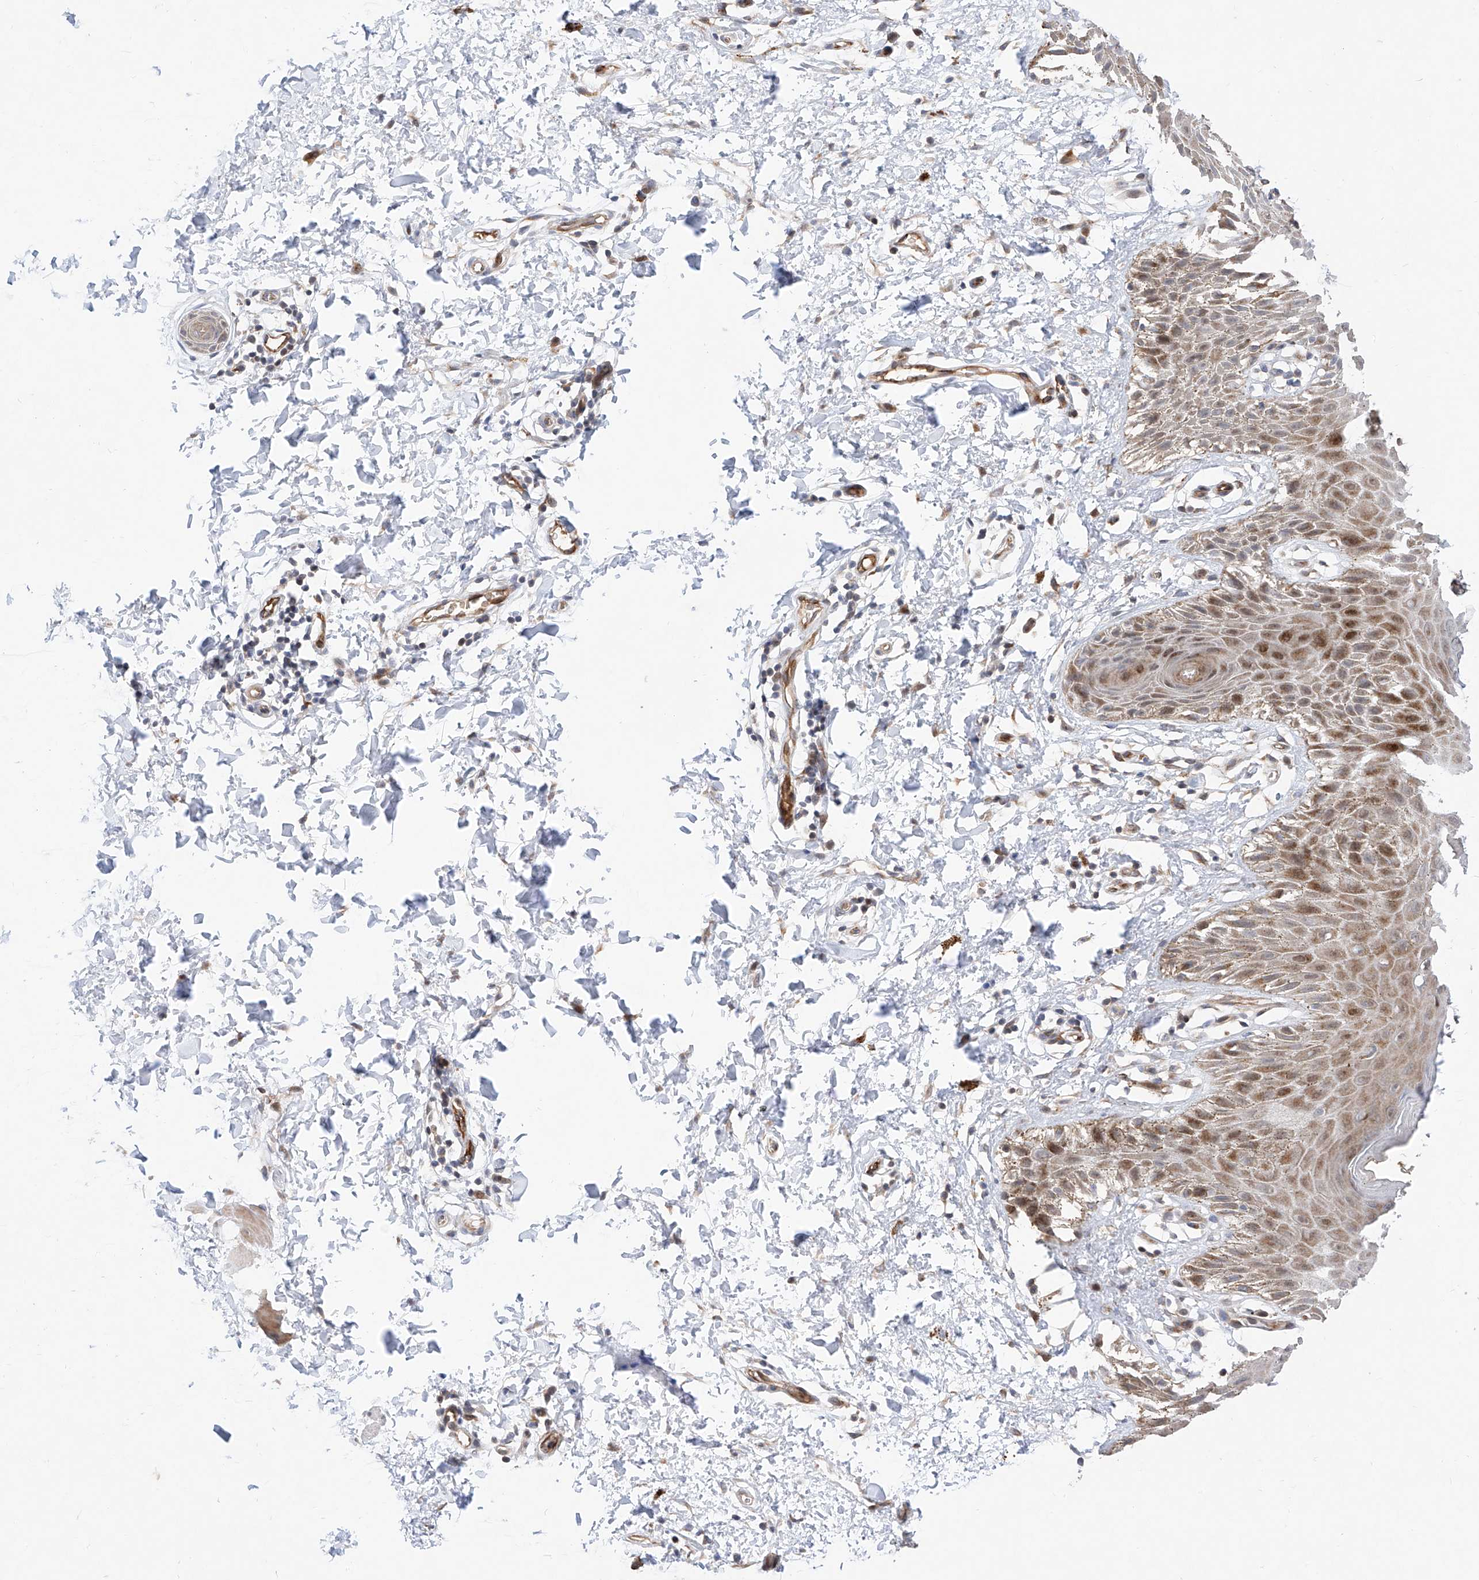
{"staining": {"intensity": "moderate", "quantity": "25%-75%", "location": "cytoplasmic/membranous,nuclear"}, "tissue": "skin", "cell_type": "Epidermal cells", "image_type": "normal", "snomed": [{"axis": "morphology", "description": "Normal tissue, NOS"}, {"axis": "topography", "description": "Anal"}], "caption": "Human skin stained for a protein (brown) exhibits moderate cytoplasmic/membranous,nuclear positive staining in approximately 25%-75% of epidermal cells.", "gene": "FUCA2", "patient": {"sex": "male", "age": 44}}